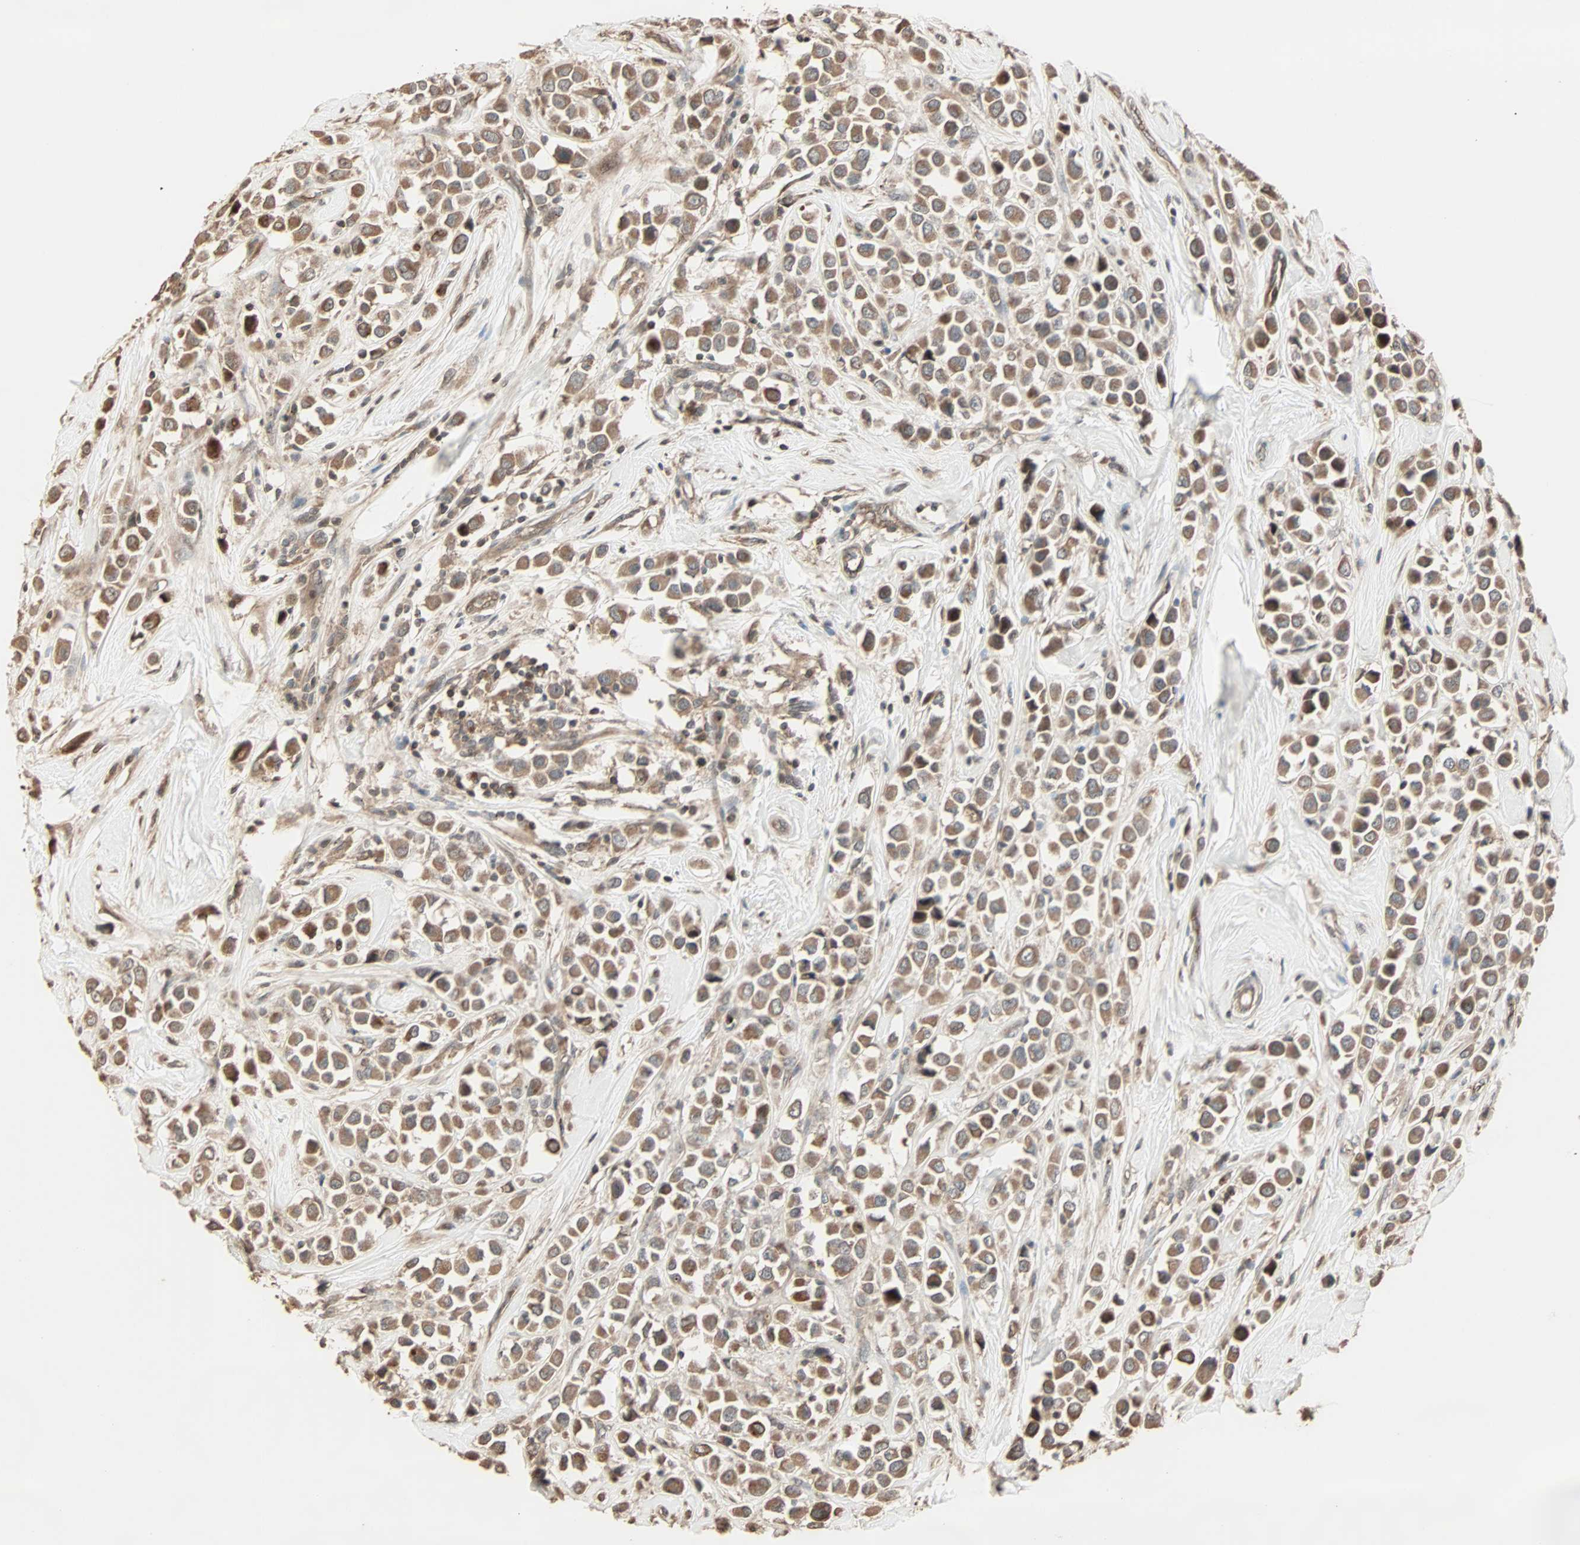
{"staining": {"intensity": "moderate", "quantity": ">75%", "location": "cytoplasmic/membranous"}, "tissue": "breast cancer", "cell_type": "Tumor cells", "image_type": "cancer", "snomed": [{"axis": "morphology", "description": "Duct carcinoma"}, {"axis": "topography", "description": "Breast"}], "caption": "About >75% of tumor cells in human intraductal carcinoma (breast) display moderate cytoplasmic/membranous protein expression as visualized by brown immunohistochemical staining.", "gene": "CALCRL", "patient": {"sex": "female", "age": 61}}